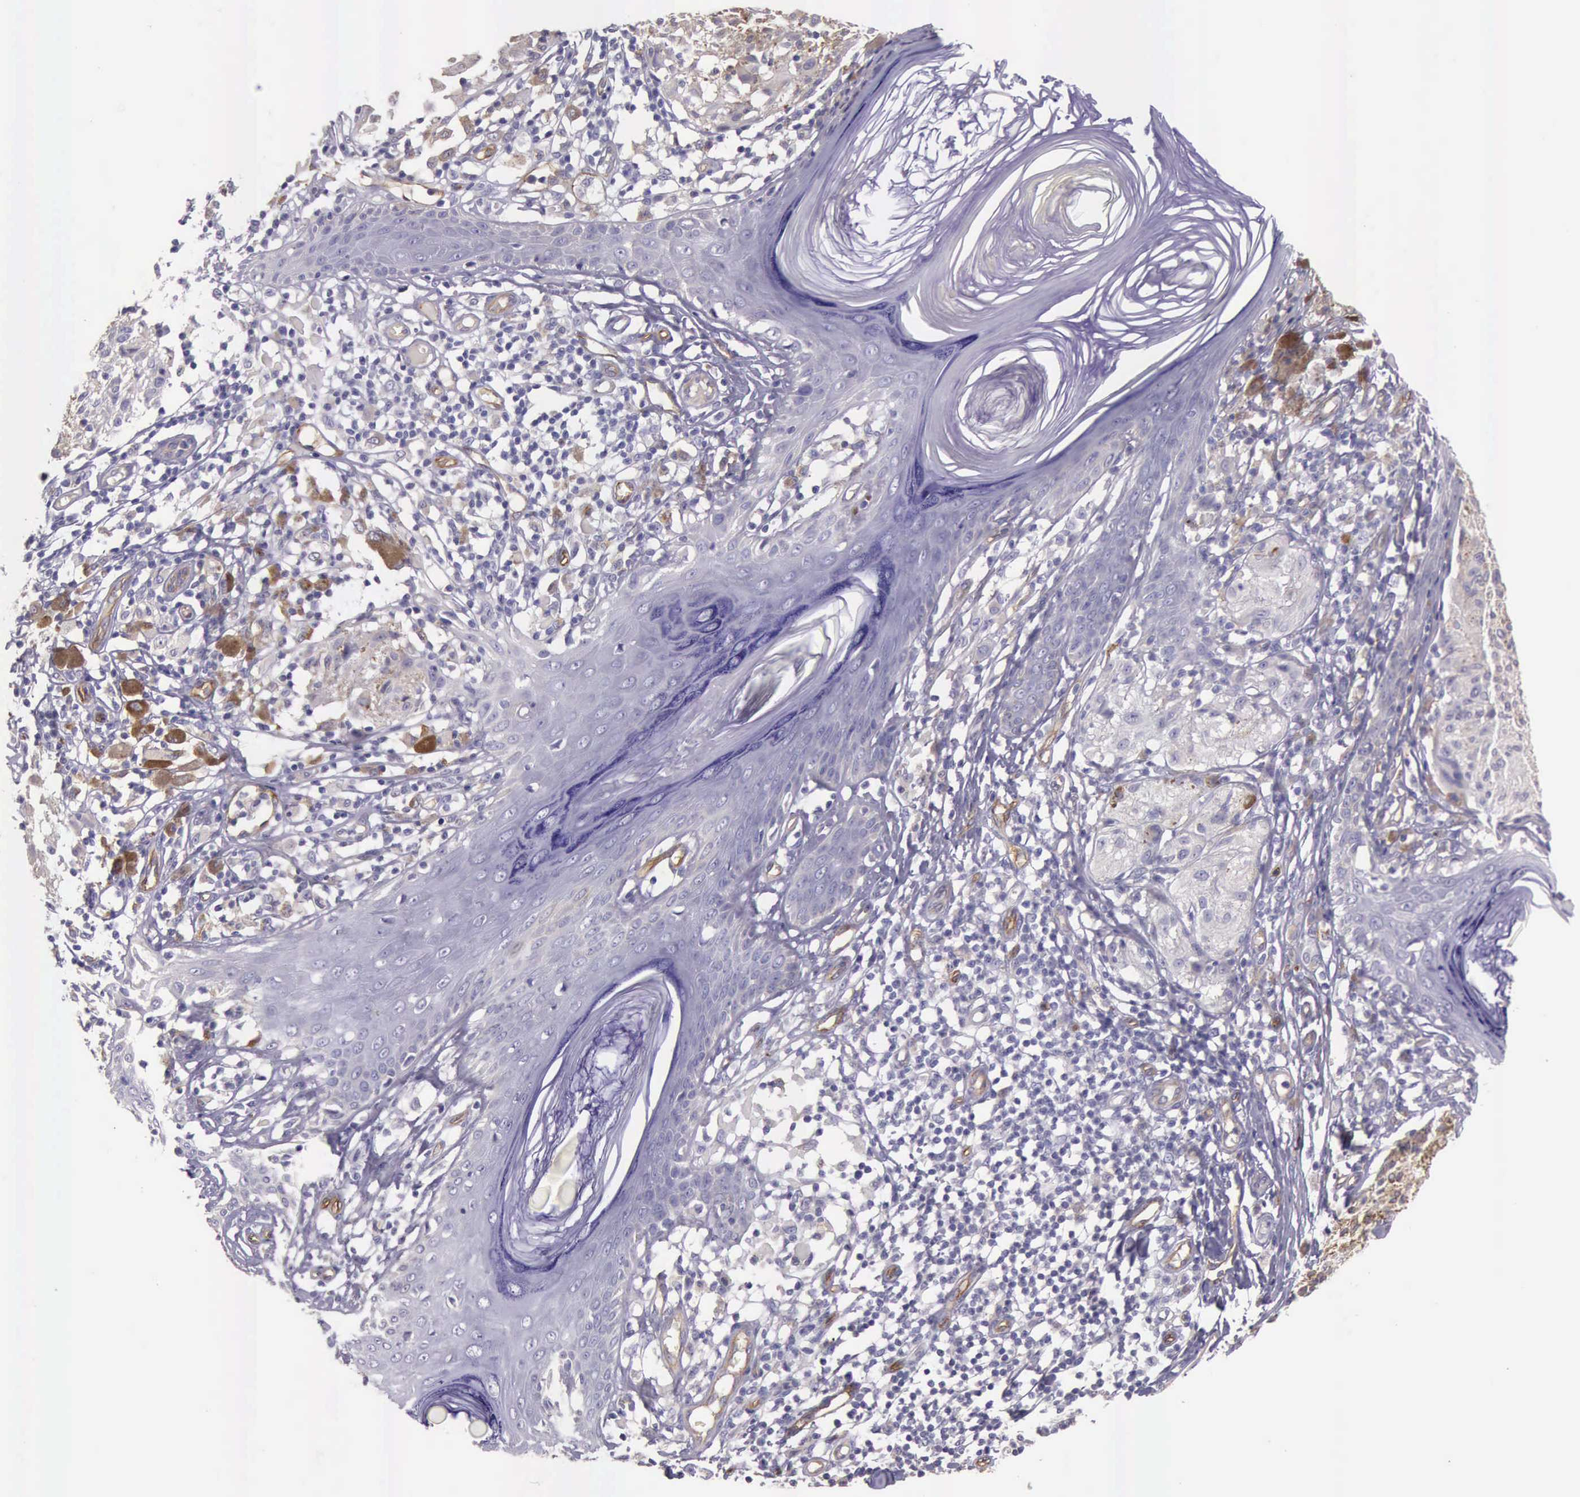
{"staining": {"intensity": "moderate", "quantity": "<25%", "location": "cytoplasmic/membranous"}, "tissue": "melanoma", "cell_type": "Tumor cells", "image_type": "cancer", "snomed": [{"axis": "morphology", "description": "Malignant melanoma, NOS"}, {"axis": "topography", "description": "Skin"}], "caption": "Immunohistochemical staining of melanoma shows low levels of moderate cytoplasmic/membranous protein expression in about <25% of tumor cells.", "gene": "TCEANC", "patient": {"sex": "male", "age": 36}}